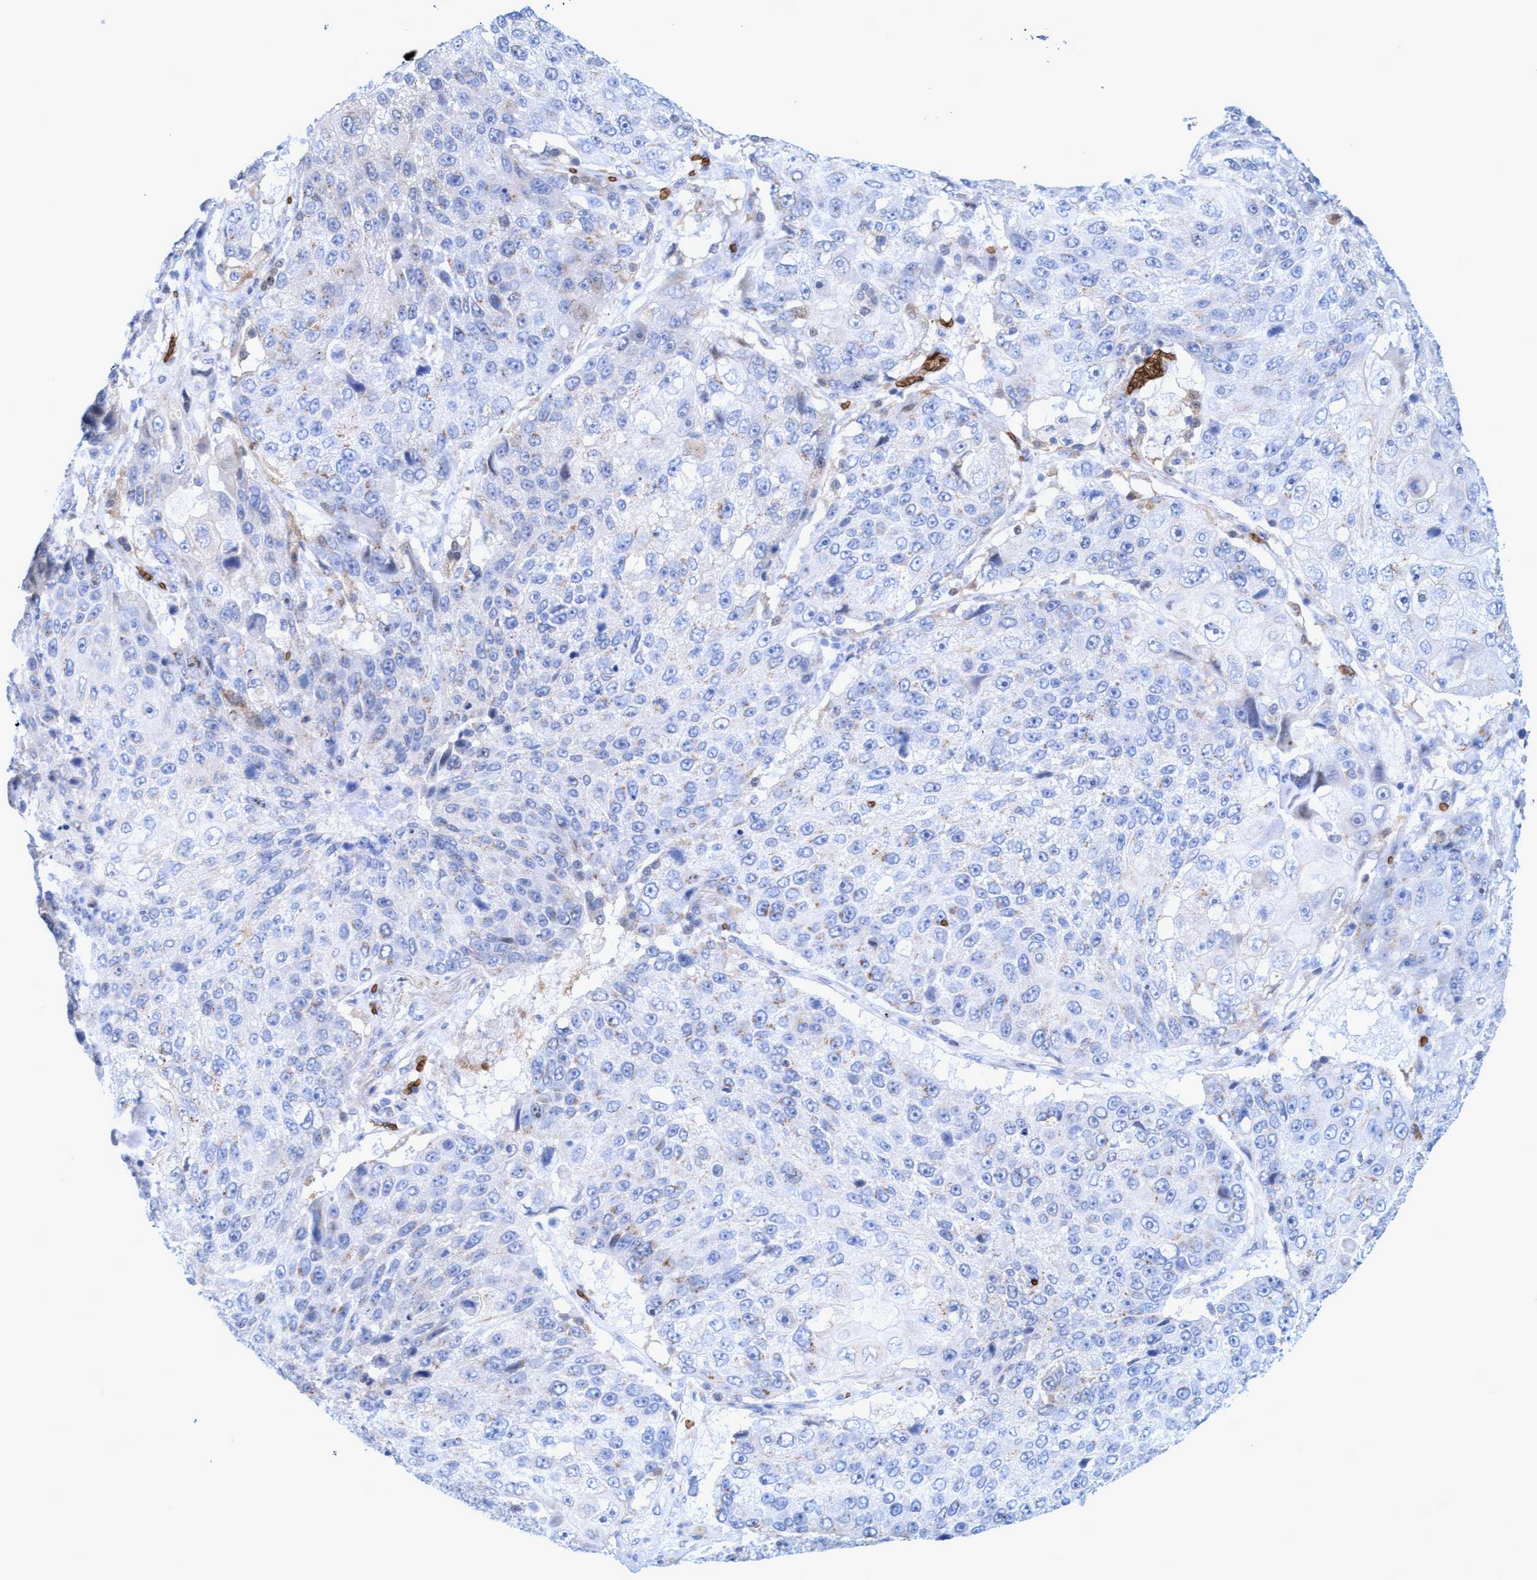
{"staining": {"intensity": "negative", "quantity": "none", "location": "none"}, "tissue": "lung cancer", "cell_type": "Tumor cells", "image_type": "cancer", "snomed": [{"axis": "morphology", "description": "Squamous cell carcinoma, NOS"}, {"axis": "topography", "description": "Lung"}], "caption": "Tumor cells are negative for brown protein staining in squamous cell carcinoma (lung). (Stains: DAB (3,3'-diaminobenzidine) IHC with hematoxylin counter stain, Microscopy: brightfield microscopy at high magnification).", "gene": "SPEM2", "patient": {"sex": "male", "age": 61}}